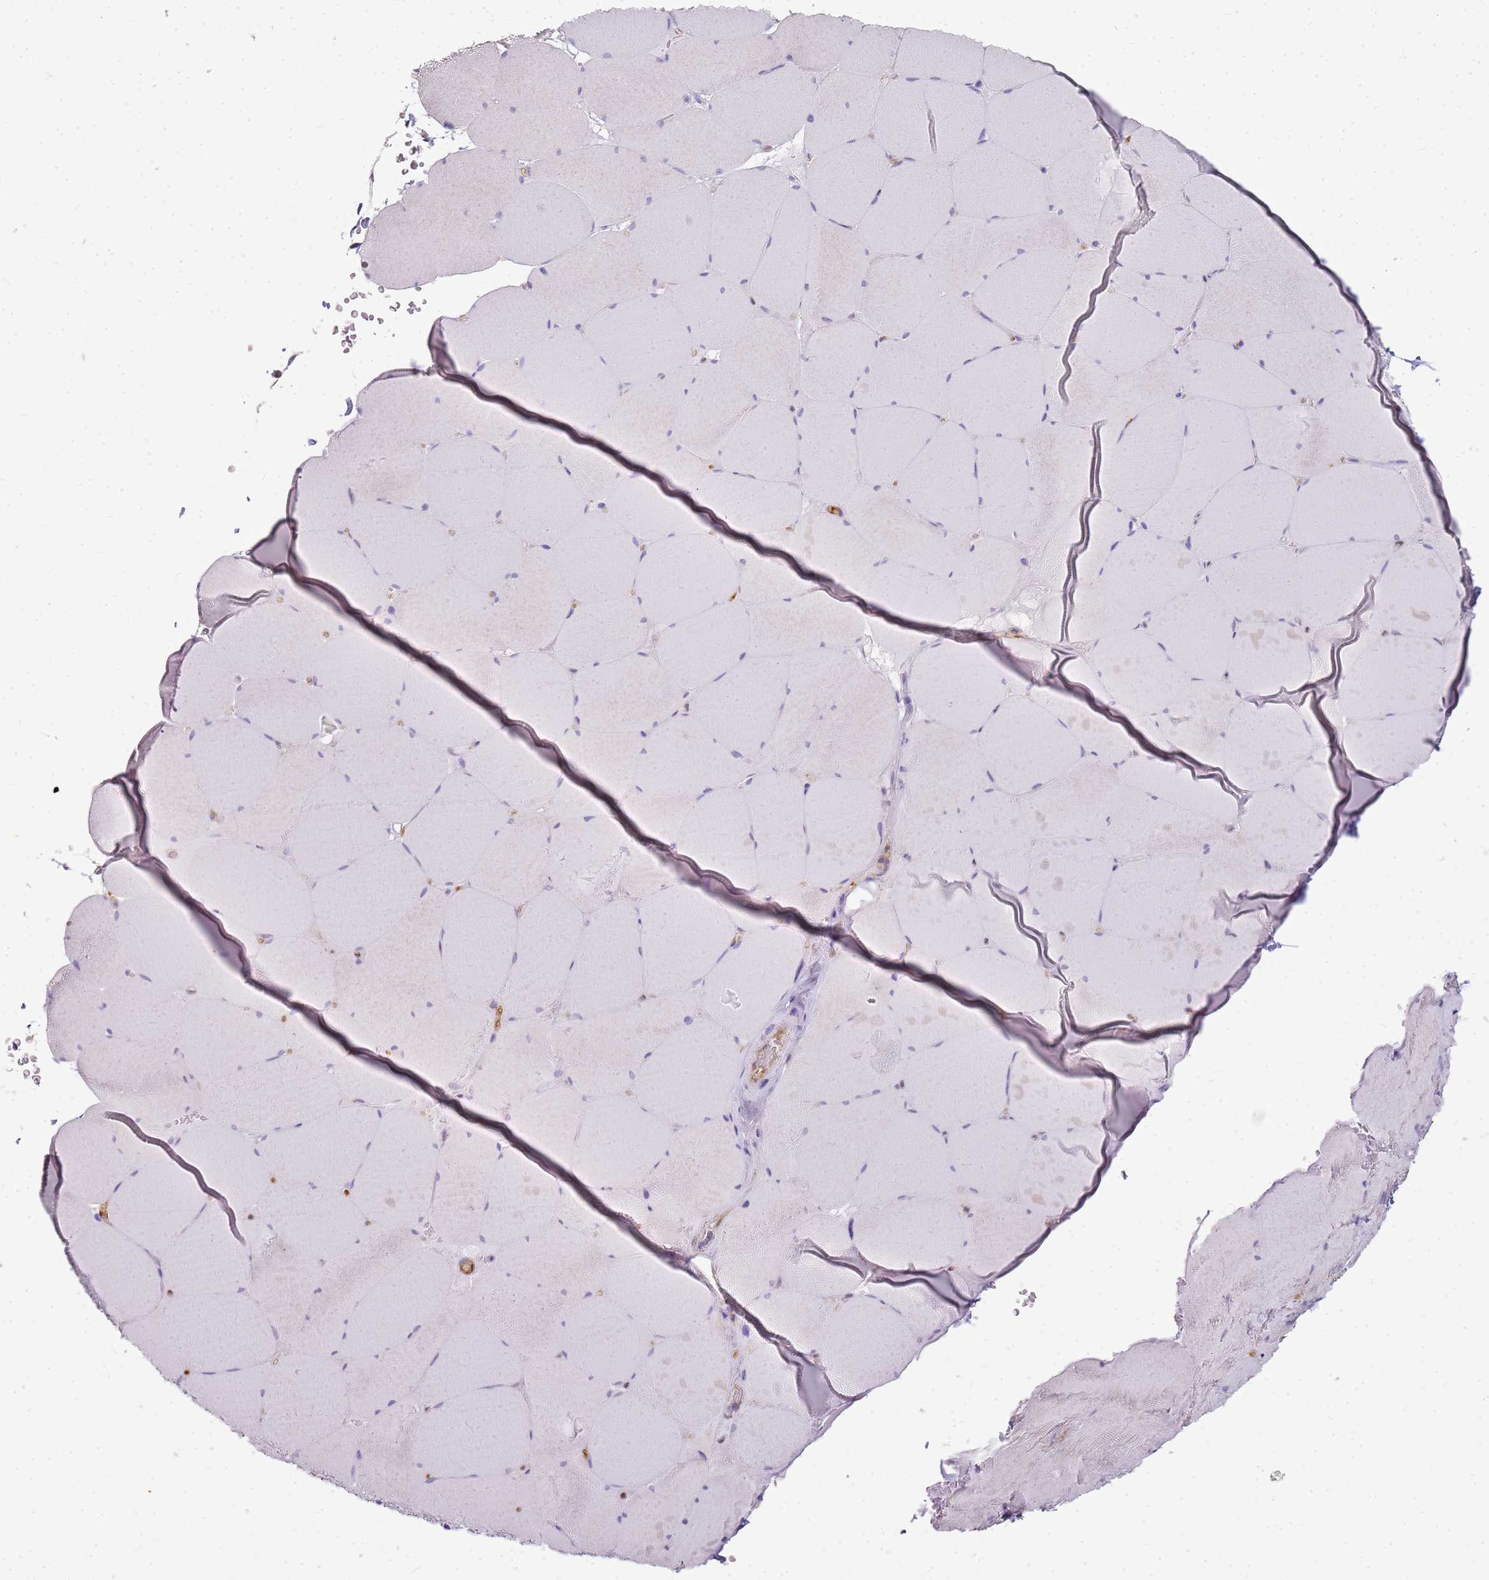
{"staining": {"intensity": "weak", "quantity": "<25%", "location": "cytoplasmic/membranous"}, "tissue": "skeletal muscle", "cell_type": "Myocytes", "image_type": "normal", "snomed": [{"axis": "morphology", "description": "Normal tissue, NOS"}, {"axis": "topography", "description": "Skeletal muscle"}, {"axis": "topography", "description": "Head-Neck"}], "caption": "Histopathology image shows no significant protein positivity in myocytes of benign skeletal muscle.", "gene": "SULT1E1", "patient": {"sex": "male", "age": 66}}